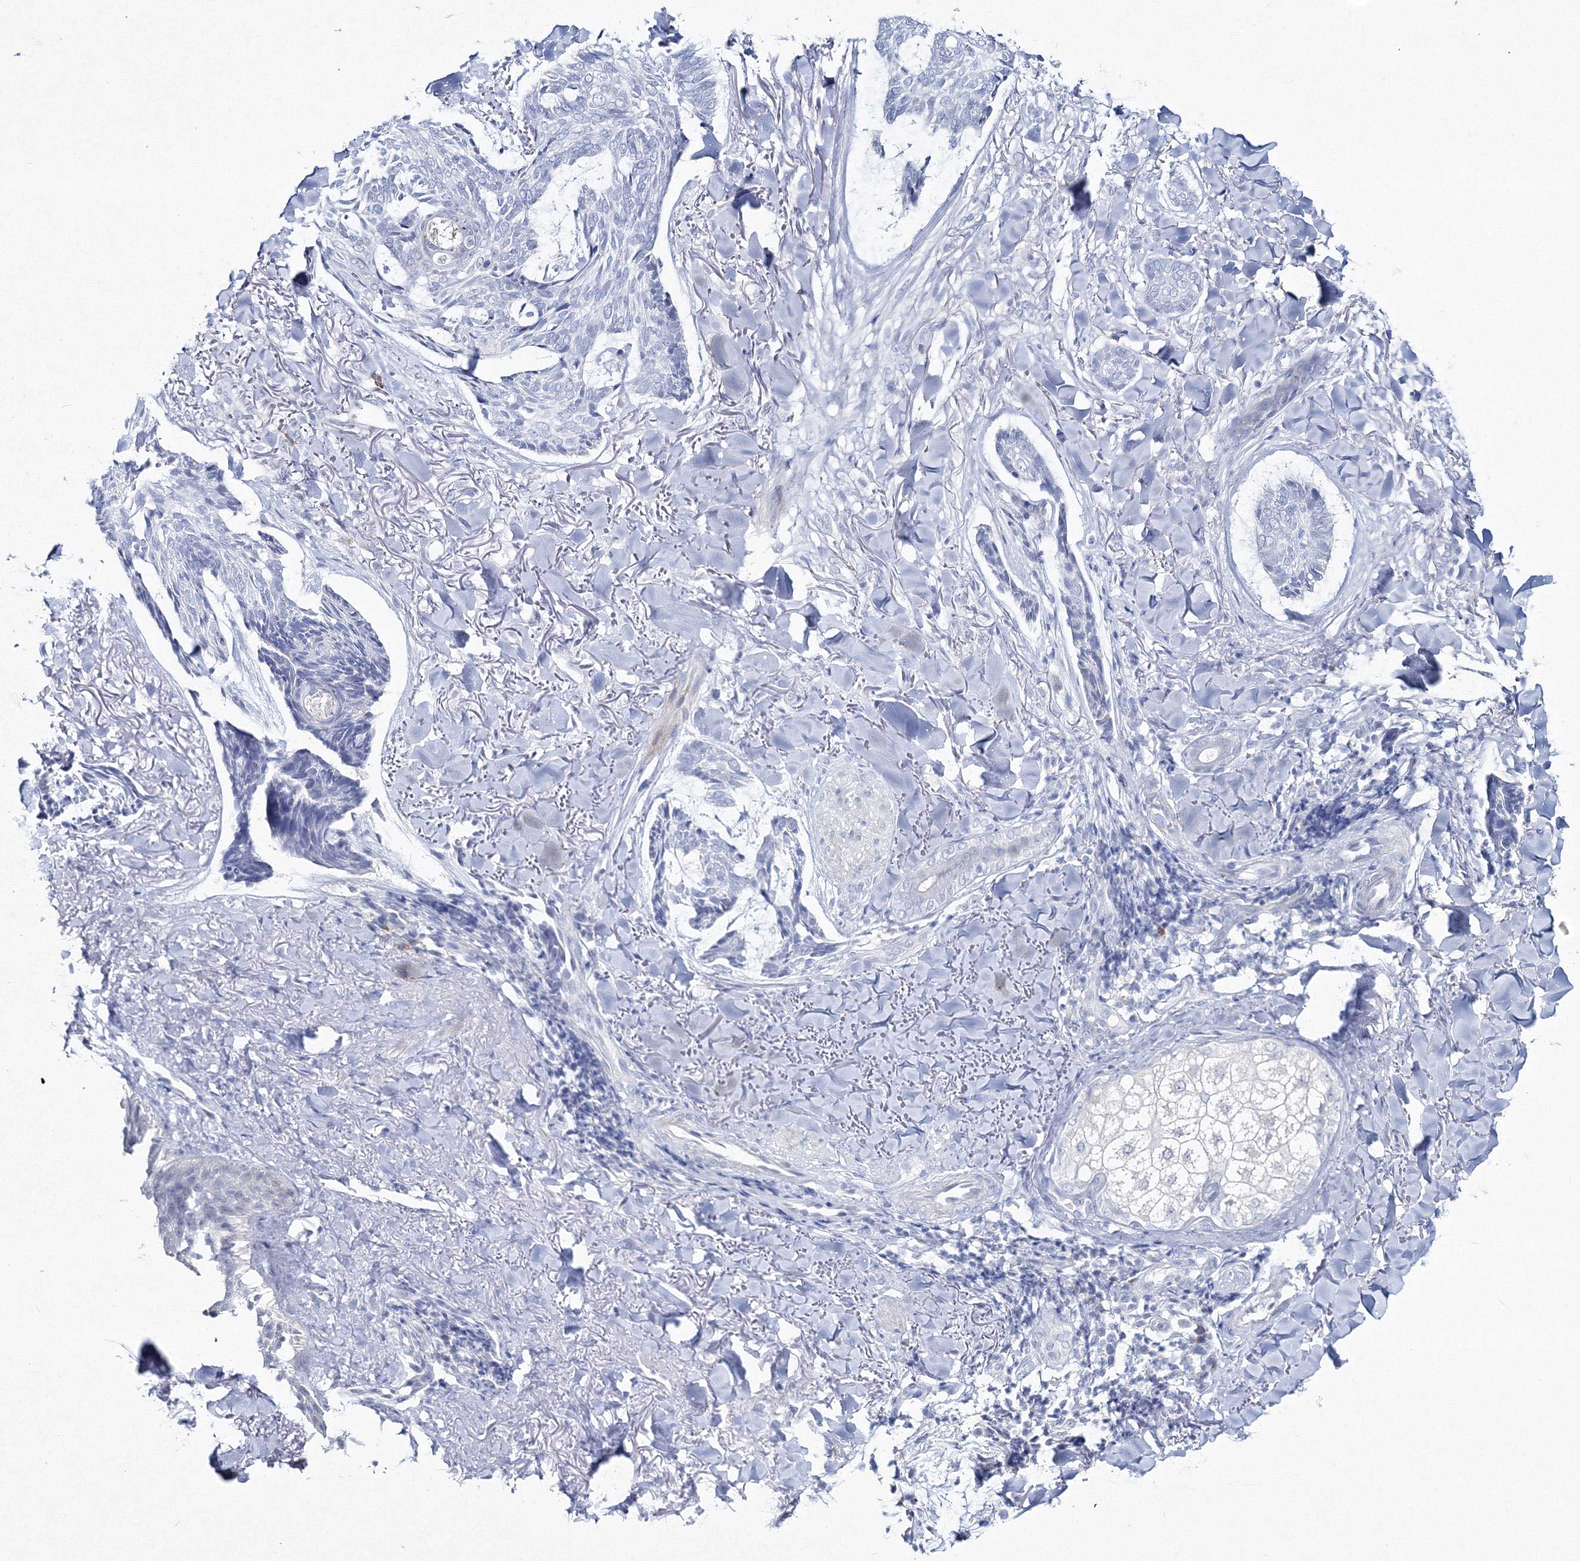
{"staining": {"intensity": "negative", "quantity": "none", "location": "none"}, "tissue": "skin cancer", "cell_type": "Tumor cells", "image_type": "cancer", "snomed": [{"axis": "morphology", "description": "Basal cell carcinoma"}, {"axis": "topography", "description": "Skin"}], "caption": "The IHC histopathology image has no significant expression in tumor cells of skin cancer tissue. The staining was performed using DAB (3,3'-diaminobenzidine) to visualize the protein expression in brown, while the nuclei were stained in blue with hematoxylin (Magnification: 20x).", "gene": "GCKR", "patient": {"sex": "male", "age": 43}}